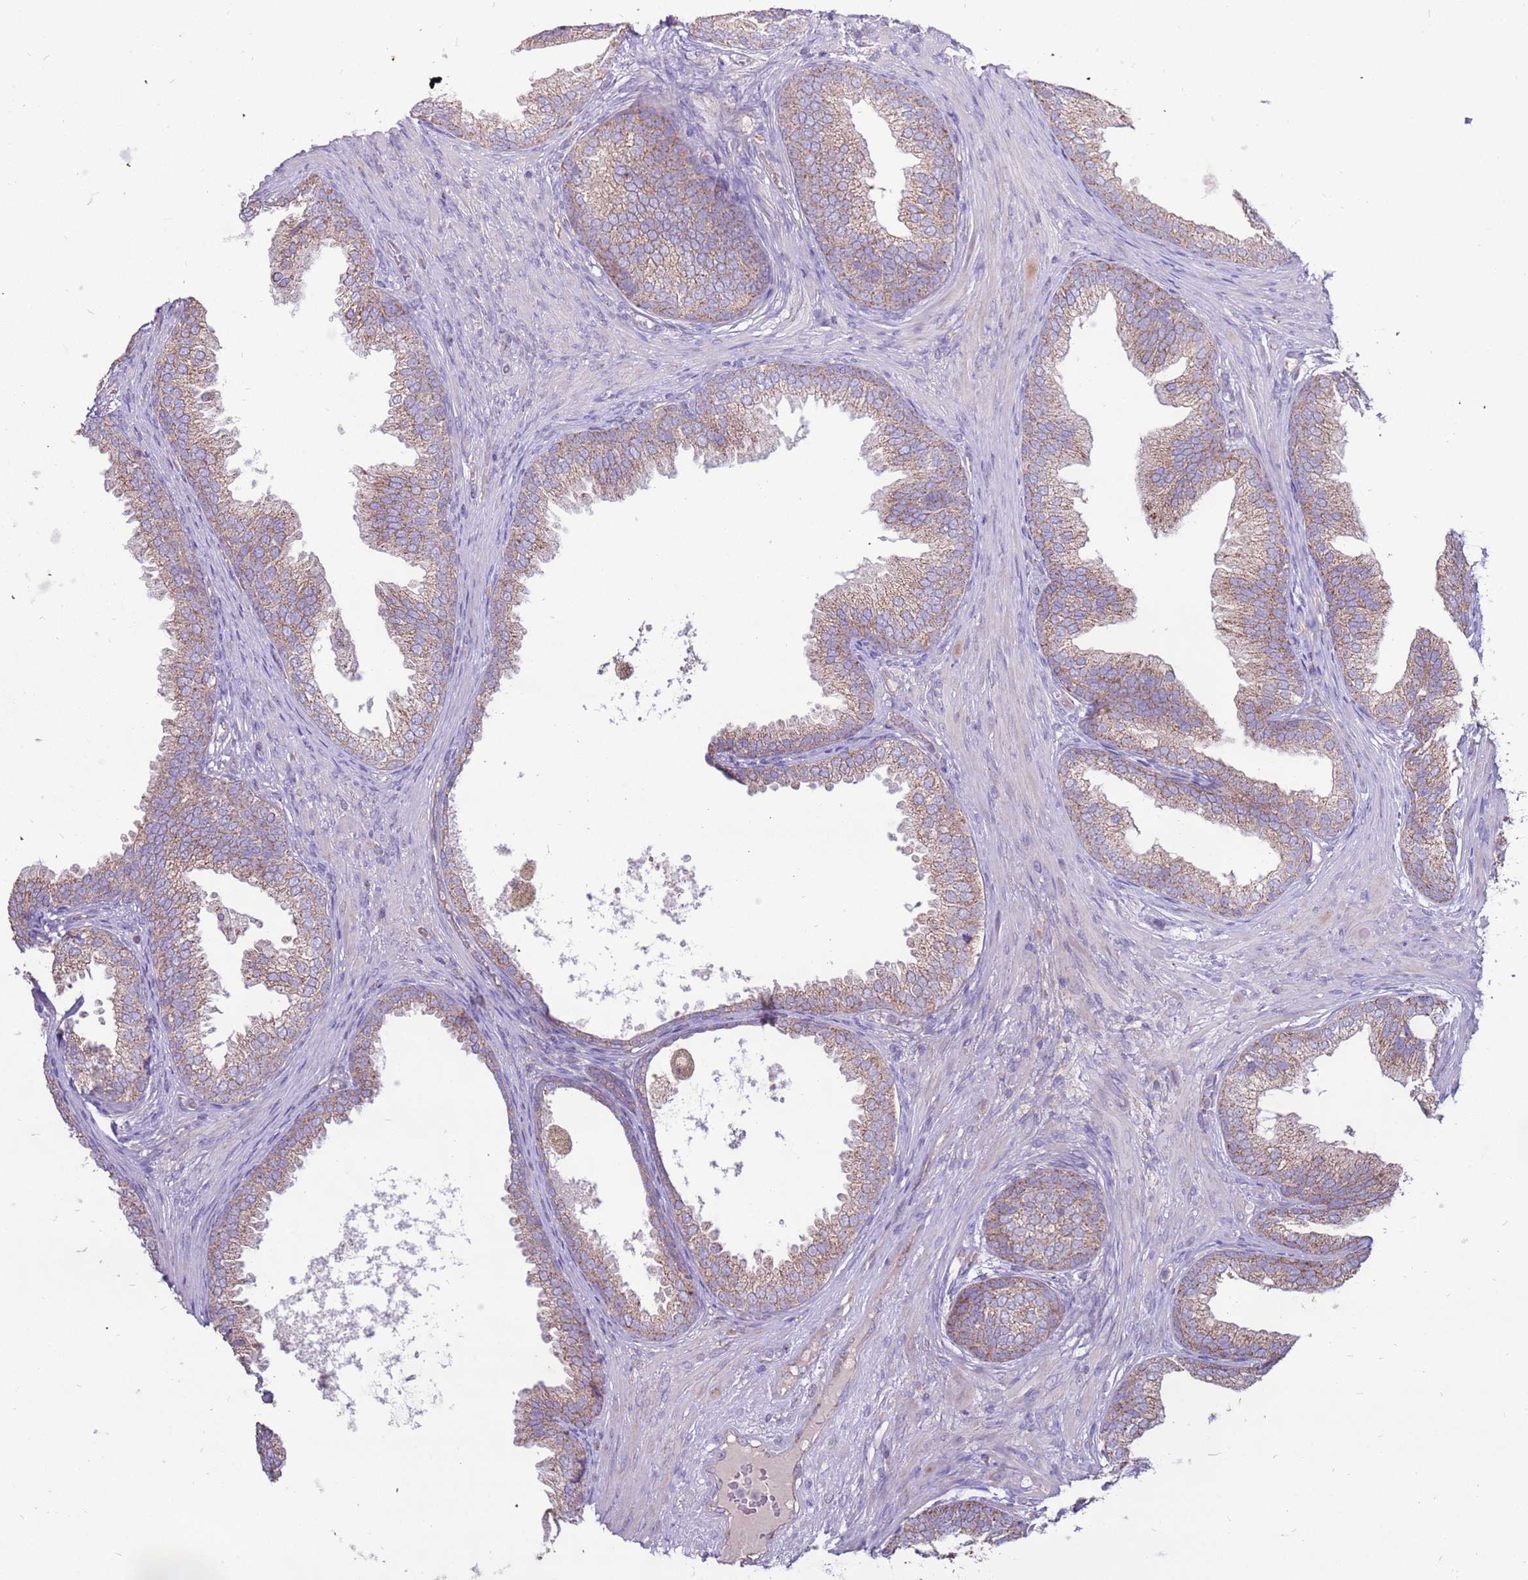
{"staining": {"intensity": "moderate", "quantity": ">75%", "location": "cytoplasmic/membranous"}, "tissue": "prostate", "cell_type": "Glandular cells", "image_type": "normal", "snomed": [{"axis": "morphology", "description": "Normal tissue, NOS"}, {"axis": "topography", "description": "Prostate"}], "caption": "Brown immunohistochemical staining in normal human prostate displays moderate cytoplasmic/membranous positivity in approximately >75% of glandular cells. The staining was performed using DAB to visualize the protein expression in brown, while the nuclei were stained in blue with hematoxylin (Magnification: 20x).", "gene": "TRAPPC4", "patient": {"sex": "male", "age": 76}}